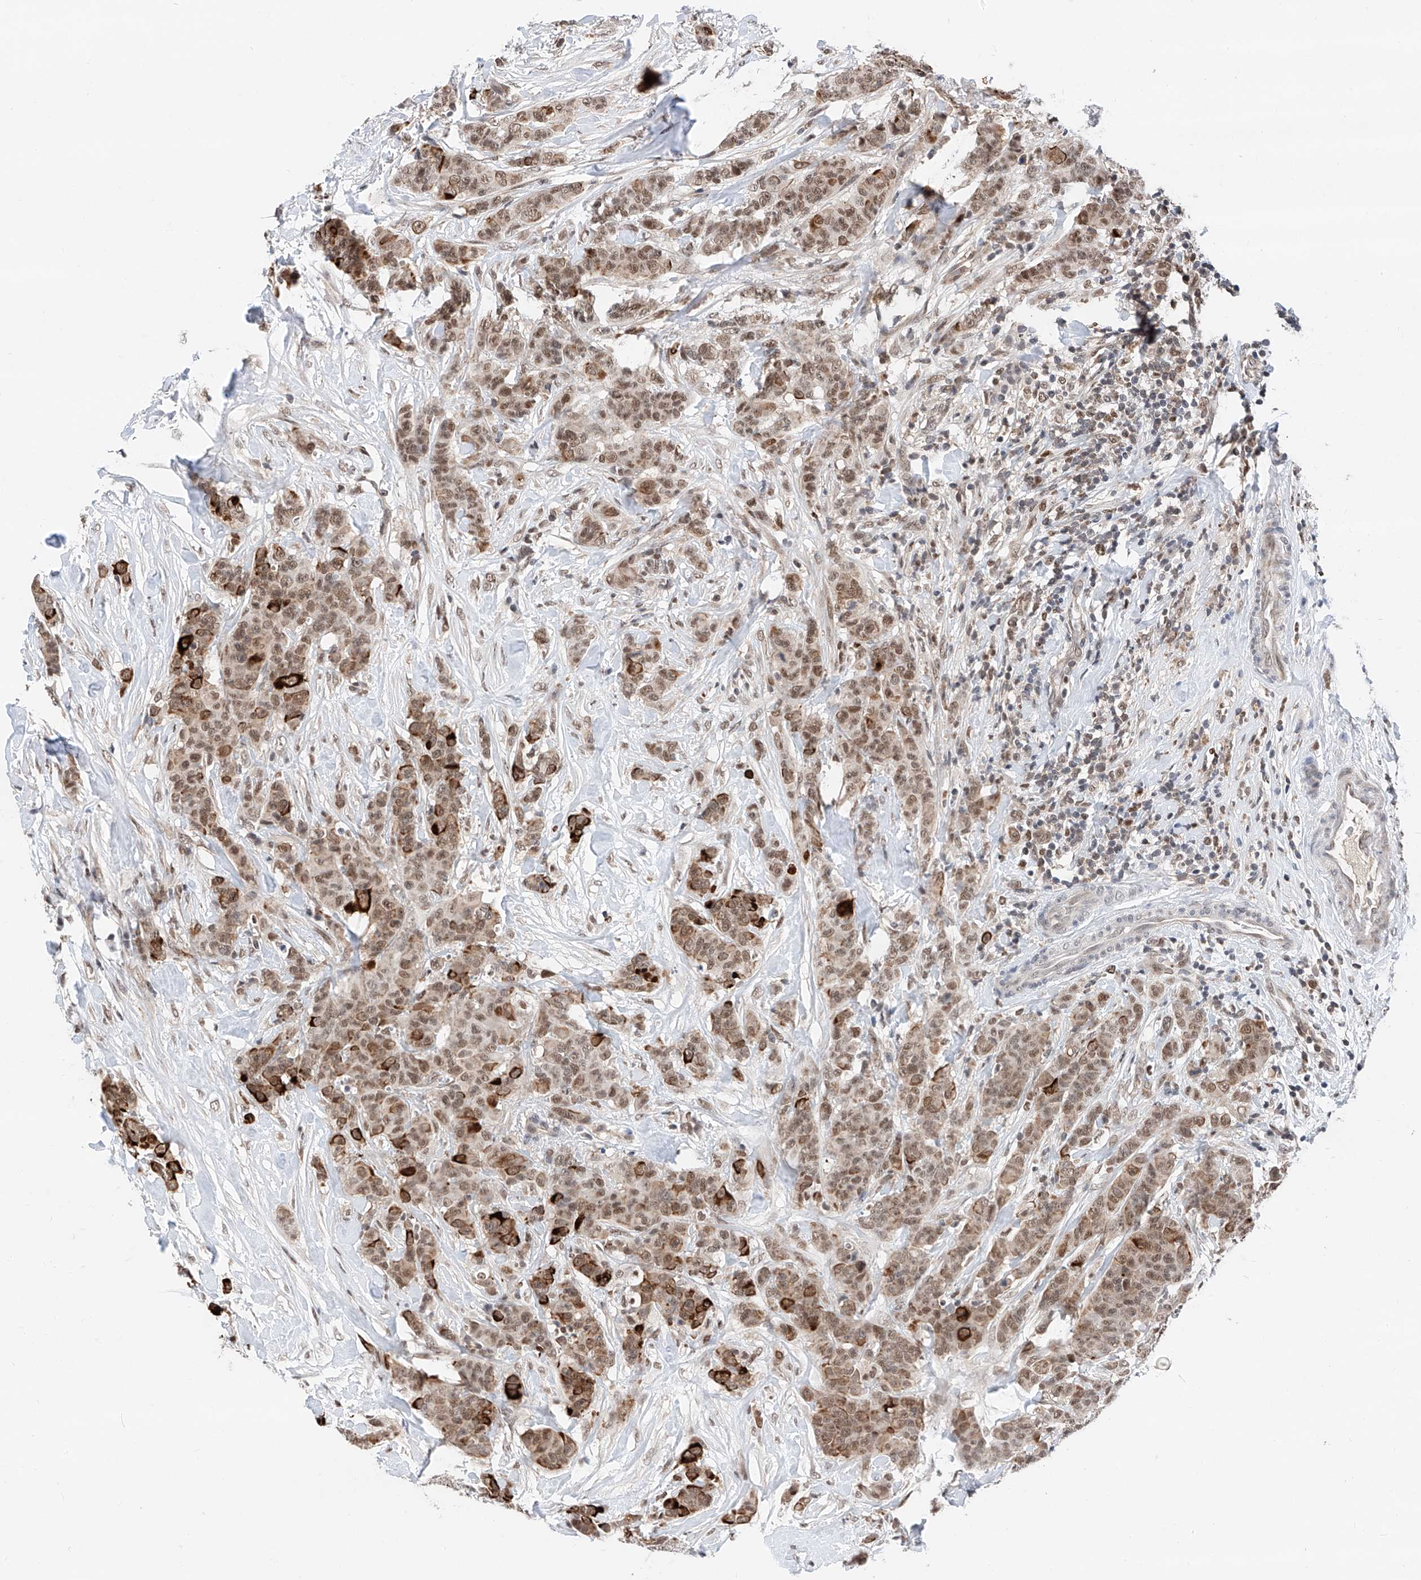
{"staining": {"intensity": "moderate", "quantity": ">75%", "location": "nuclear"}, "tissue": "breast cancer", "cell_type": "Tumor cells", "image_type": "cancer", "snomed": [{"axis": "morphology", "description": "Duct carcinoma"}, {"axis": "topography", "description": "Breast"}], "caption": "Moderate nuclear staining for a protein is identified in approximately >75% of tumor cells of breast cancer (infiltrating ductal carcinoma) using IHC.", "gene": "SNRNP200", "patient": {"sex": "female", "age": 40}}